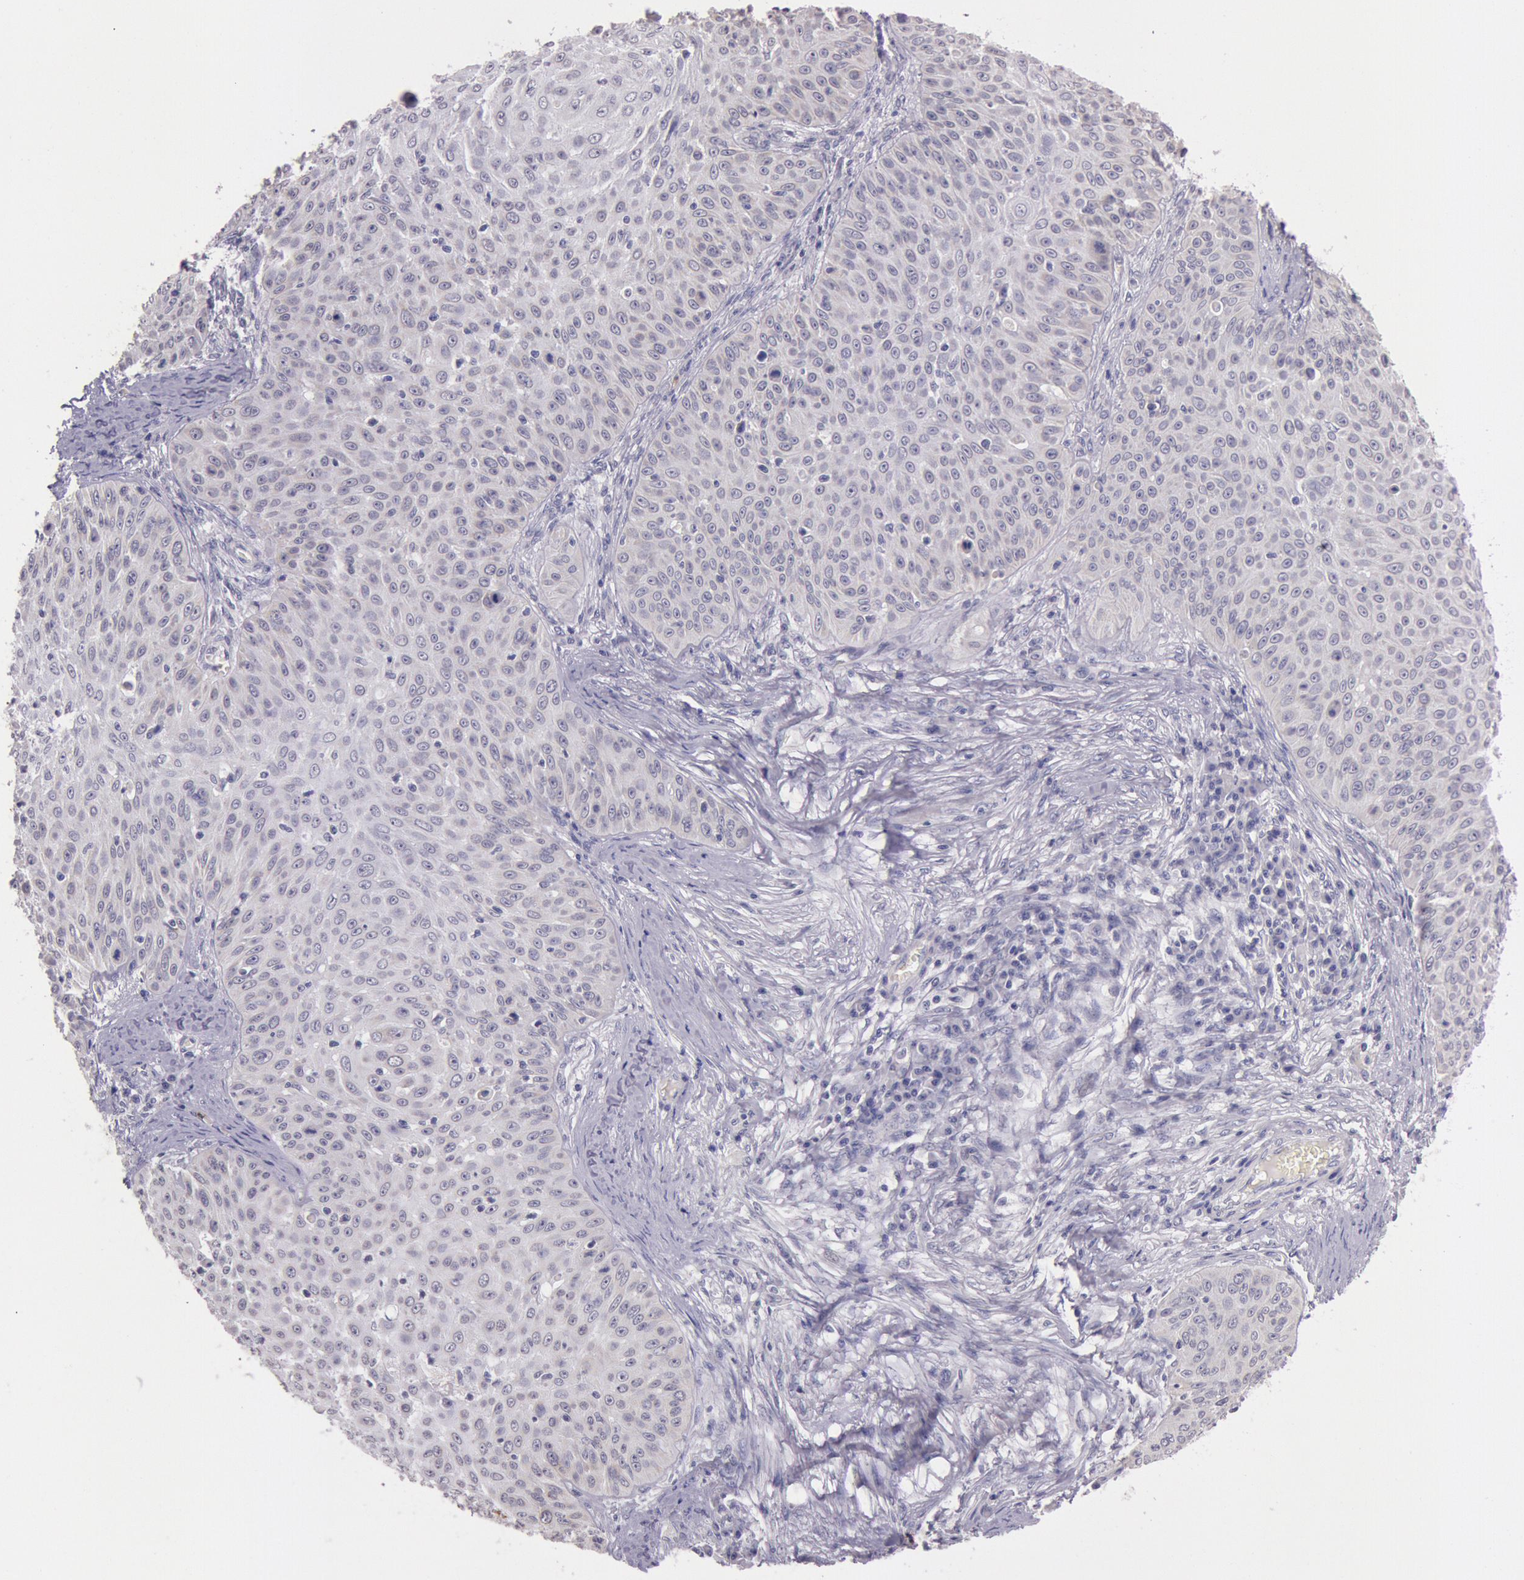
{"staining": {"intensity": "negative", "quantity": "none", "location": "none"}, "tissue": "skin cancer", "cell_type": "Tumor cells", "image_type": "cancer", "snomed": [{"axis": "morphology", "description": "Squamous cell carcinoma, NOS"}, {"axis": "topography", "description": "Skin"}], "caption": "Tumor cells are negative for protein expression in human squamous cell carcinoma (skin). Brightfield microscopy of immunohistochemistry stained with DAB (3,3'-diaminobenzidine) (brown) and hematoxylin (blue), captured at high magnification.", "gene": "KDM6A", "patient": {"sex": "male", "age": 82}}